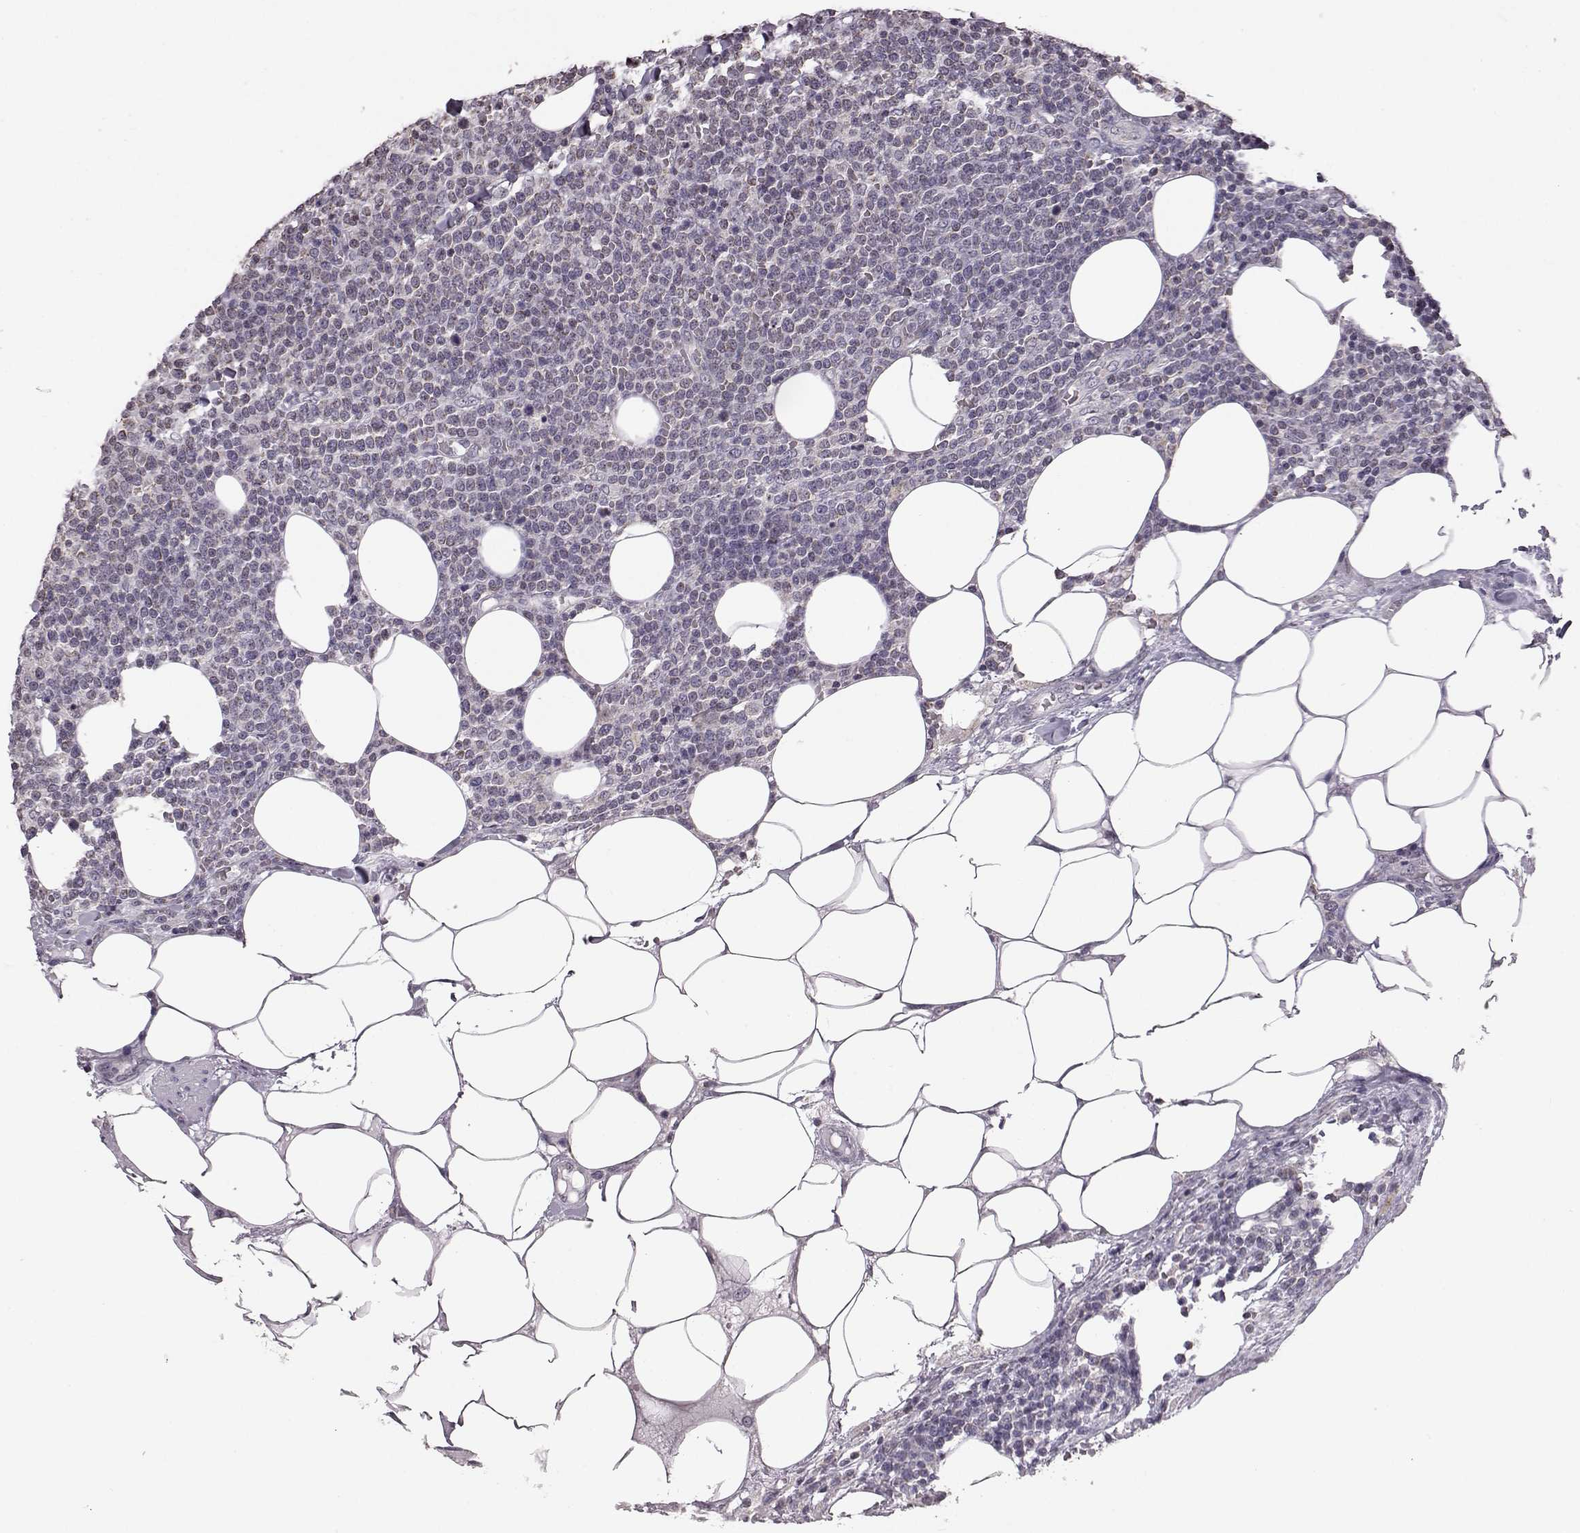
{"staining": {"intensity": "weak", "quantity": "<25%", "location": "cytoplasmic/membranous,nuclear"}, "tissue": "lymphoma", "cell_type": "Tumor cells", "image_type": "cancer", "snomed": [{"axis": "morphology", "description": "Malignant lymphoma, non-Hodgkin's type, High grade"}, {"axis": "topography", "description": "Lymph node"}], "caption": "Lymphoma stained for a protein using IHC demonstrates no staining tumor cells.", "gene": "ALDH3A1", "patient": {"sex": "male", "age": 61}}